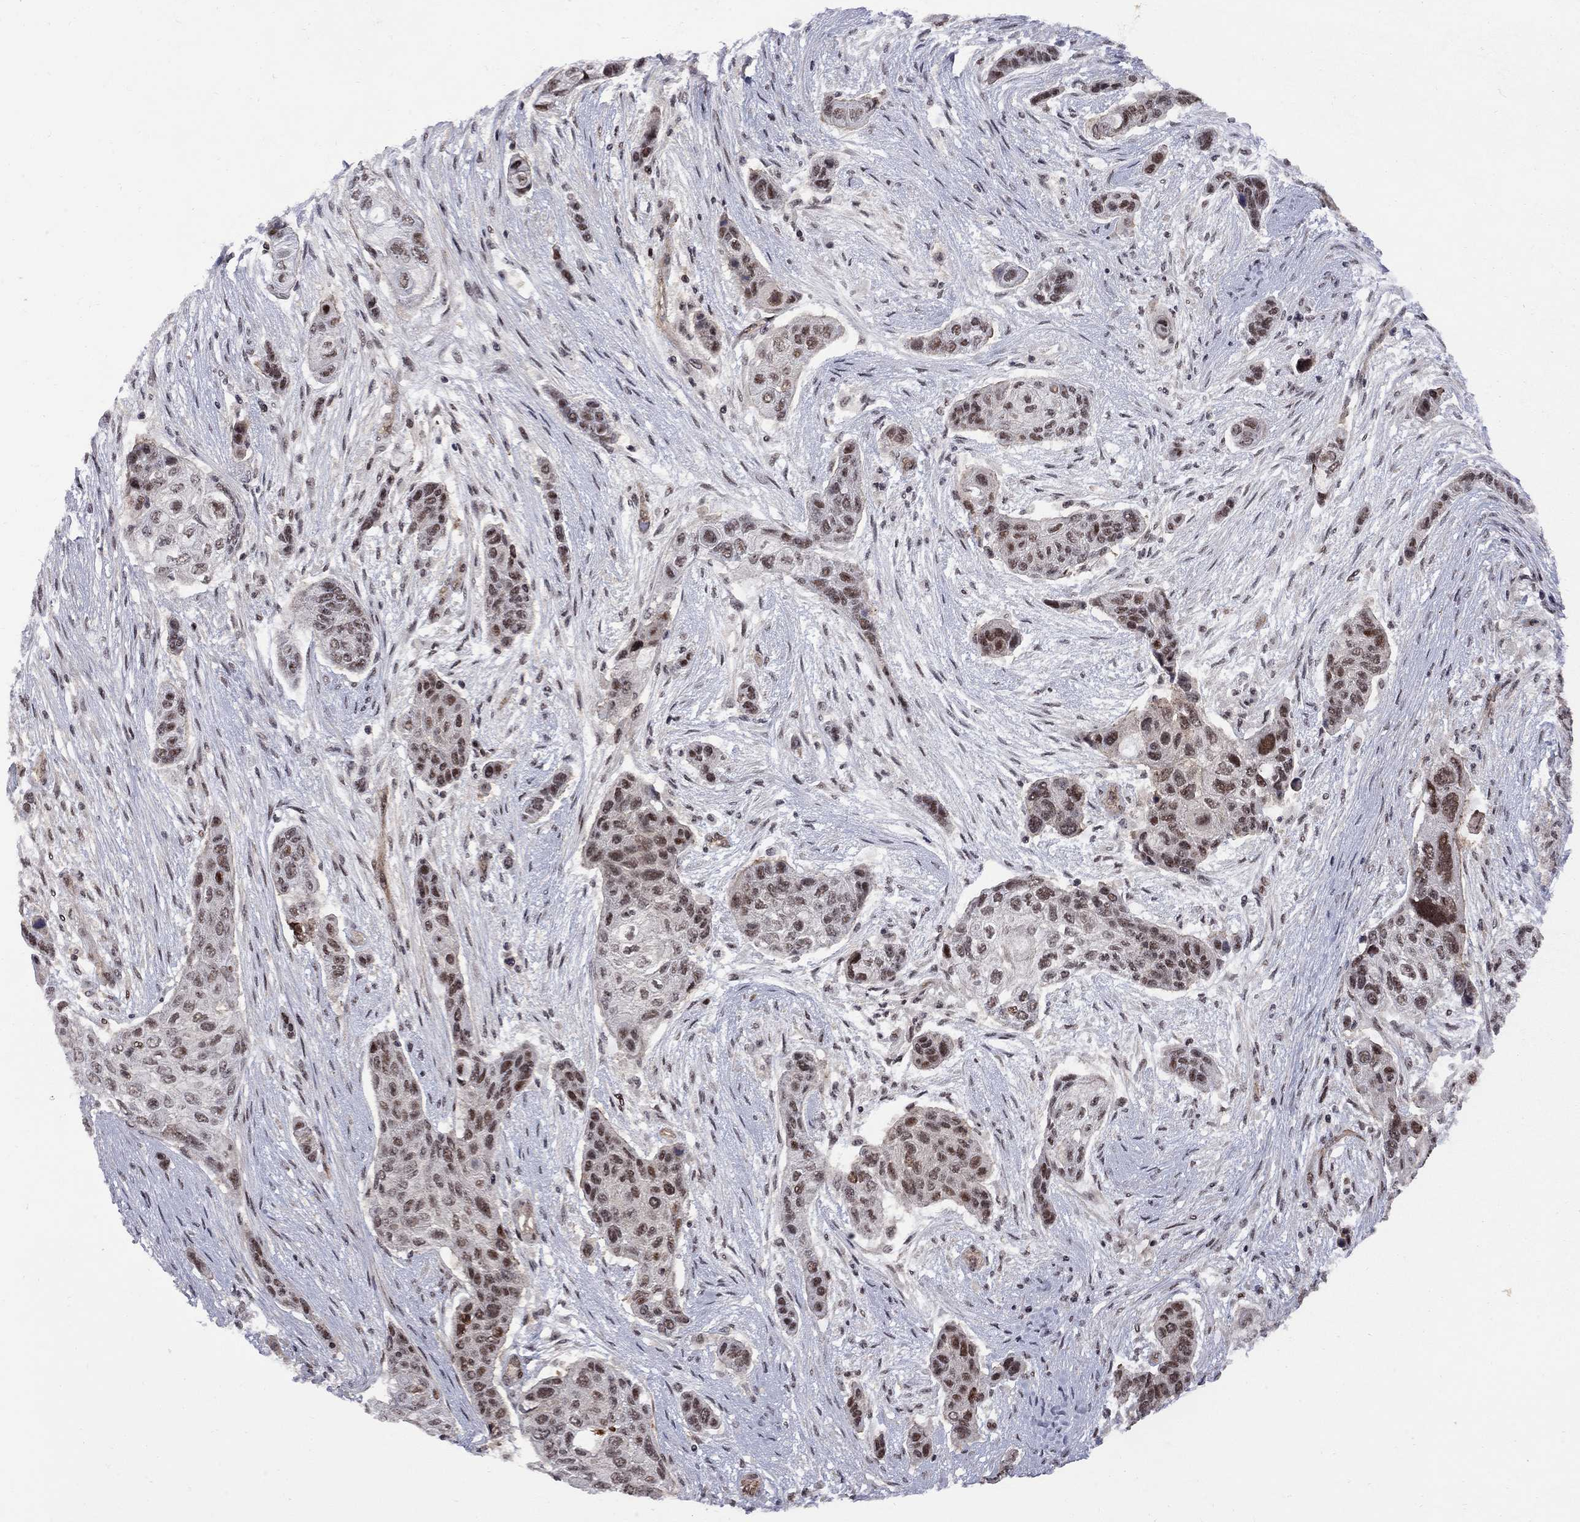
{"staining": {"intensity": "moderate", "quantity": ">75%", "location": "nuclear"}, "tissue": "lung cancer", "cell_type": "Tumor cells", "image_type": "cancer", "snomed": [{"axis": "morphology", "description": "Squamous cell carcinoma, NOS"}, {"axis": "topography", "description": "Lung"}], "caption": "Lung cancer (squamous cell carcinoma) tissue exhibits moderate nuclear expression in about >75% of tumor cells The staining was performed using DAB (3,3'-diaminobenzidine) to visualize the protein expression in brown, while the nuclei were stained in blue with hematoxylin (Magnification: 20x).", "gene": "BRF1", "patient": {"sex": "male", "age": 69}}